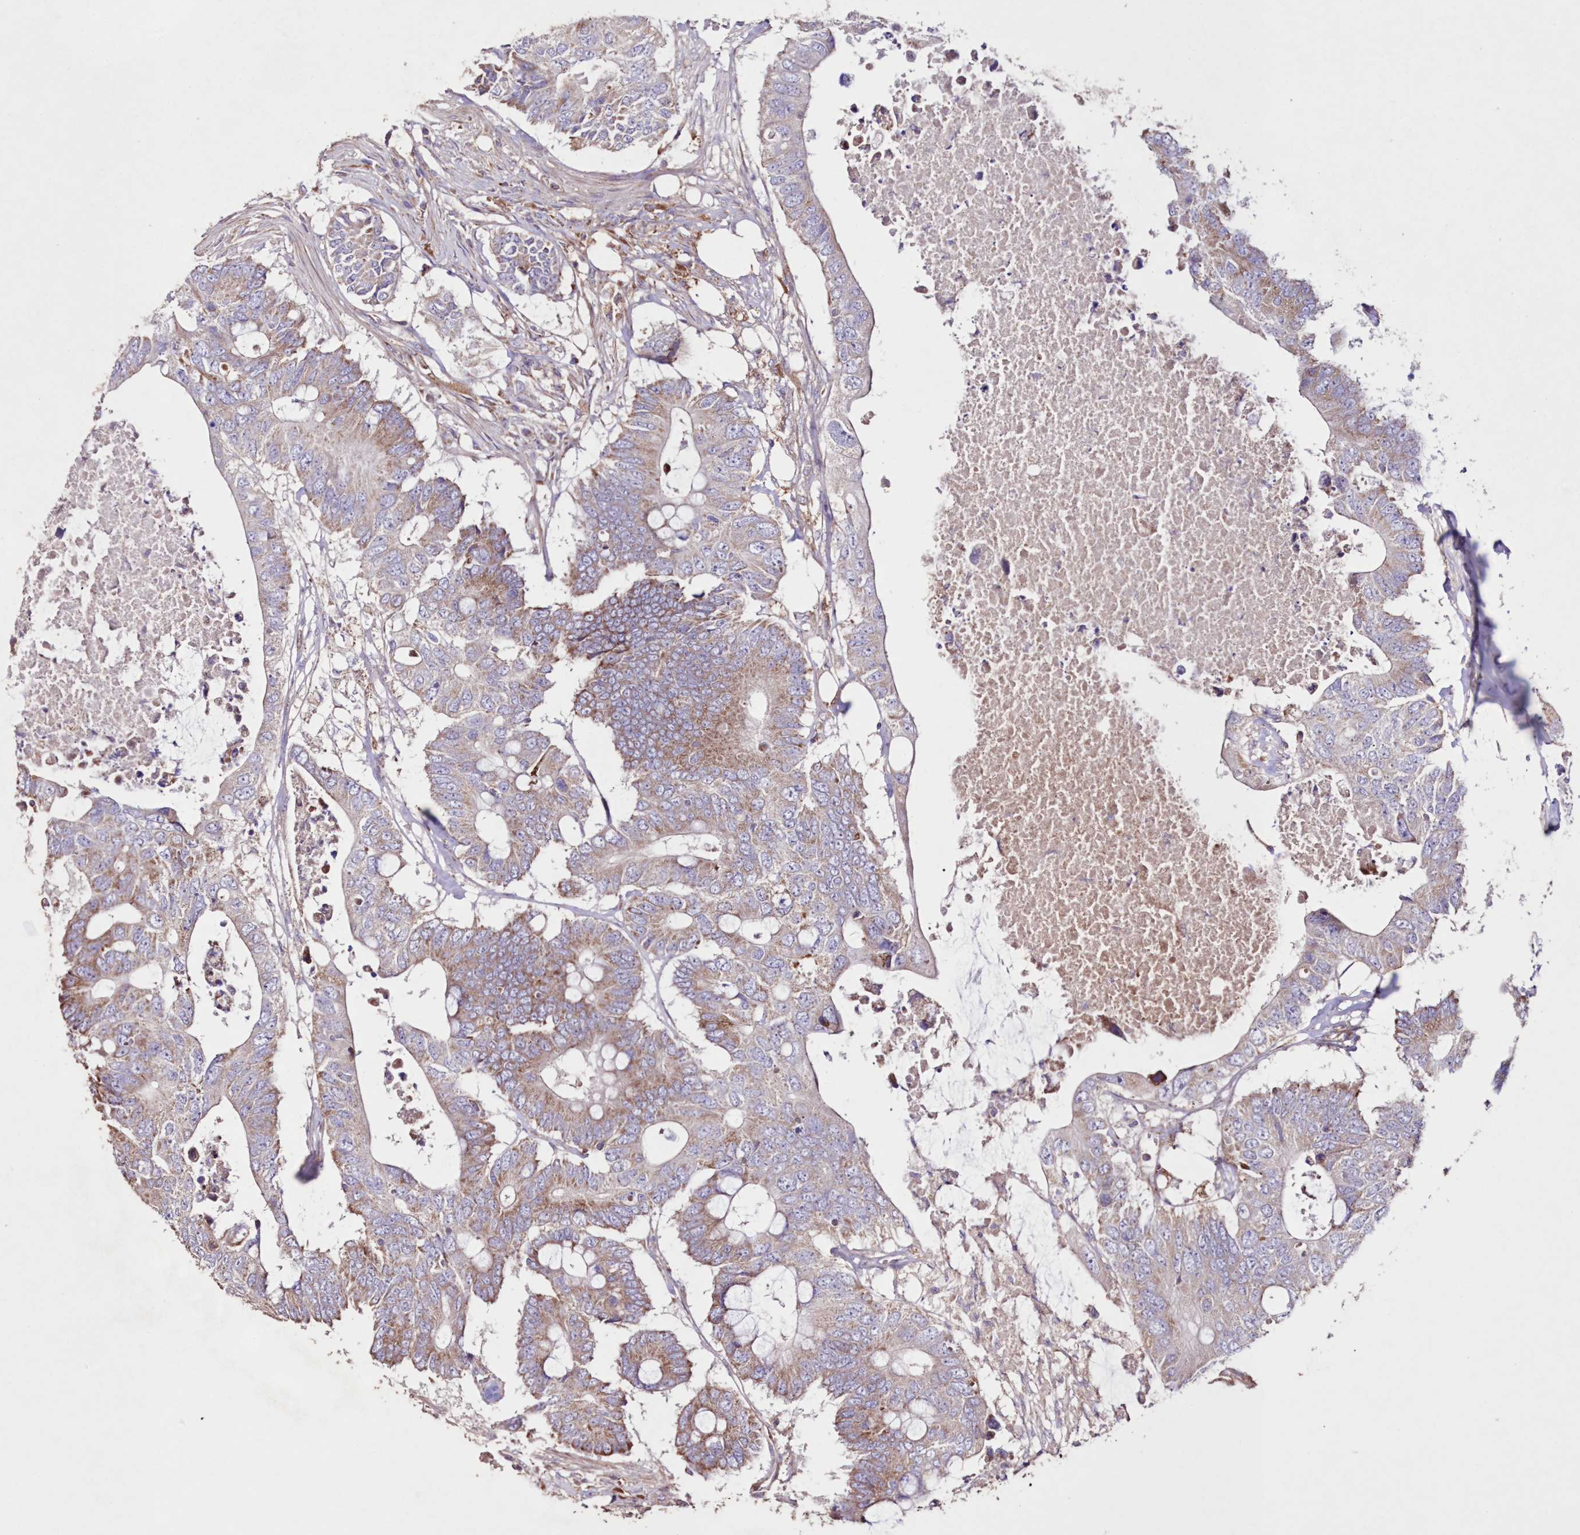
{"staining": {"intensity": "moderate", "quantity": "25%-75%", "location": "cytoplasmic/membranous"}, "tissue": "colorectal cancer", "cell_type": "Tumor cells", "image_type": "cancer", "snomed": [{"axis": "morphology", "description": "Adenocarcinoma, NOS"}, {"axis": "topography", "description": "Colon"}], "caption": "Human adenocarcinoma (colorectal) stained for a protein (brown) displays moderate cytoplasmic/membranous positive expression in approximately 25%-75% of tumor cells.", "gene": "HADHB", "patient": {"sex": "male", "age": 71}}